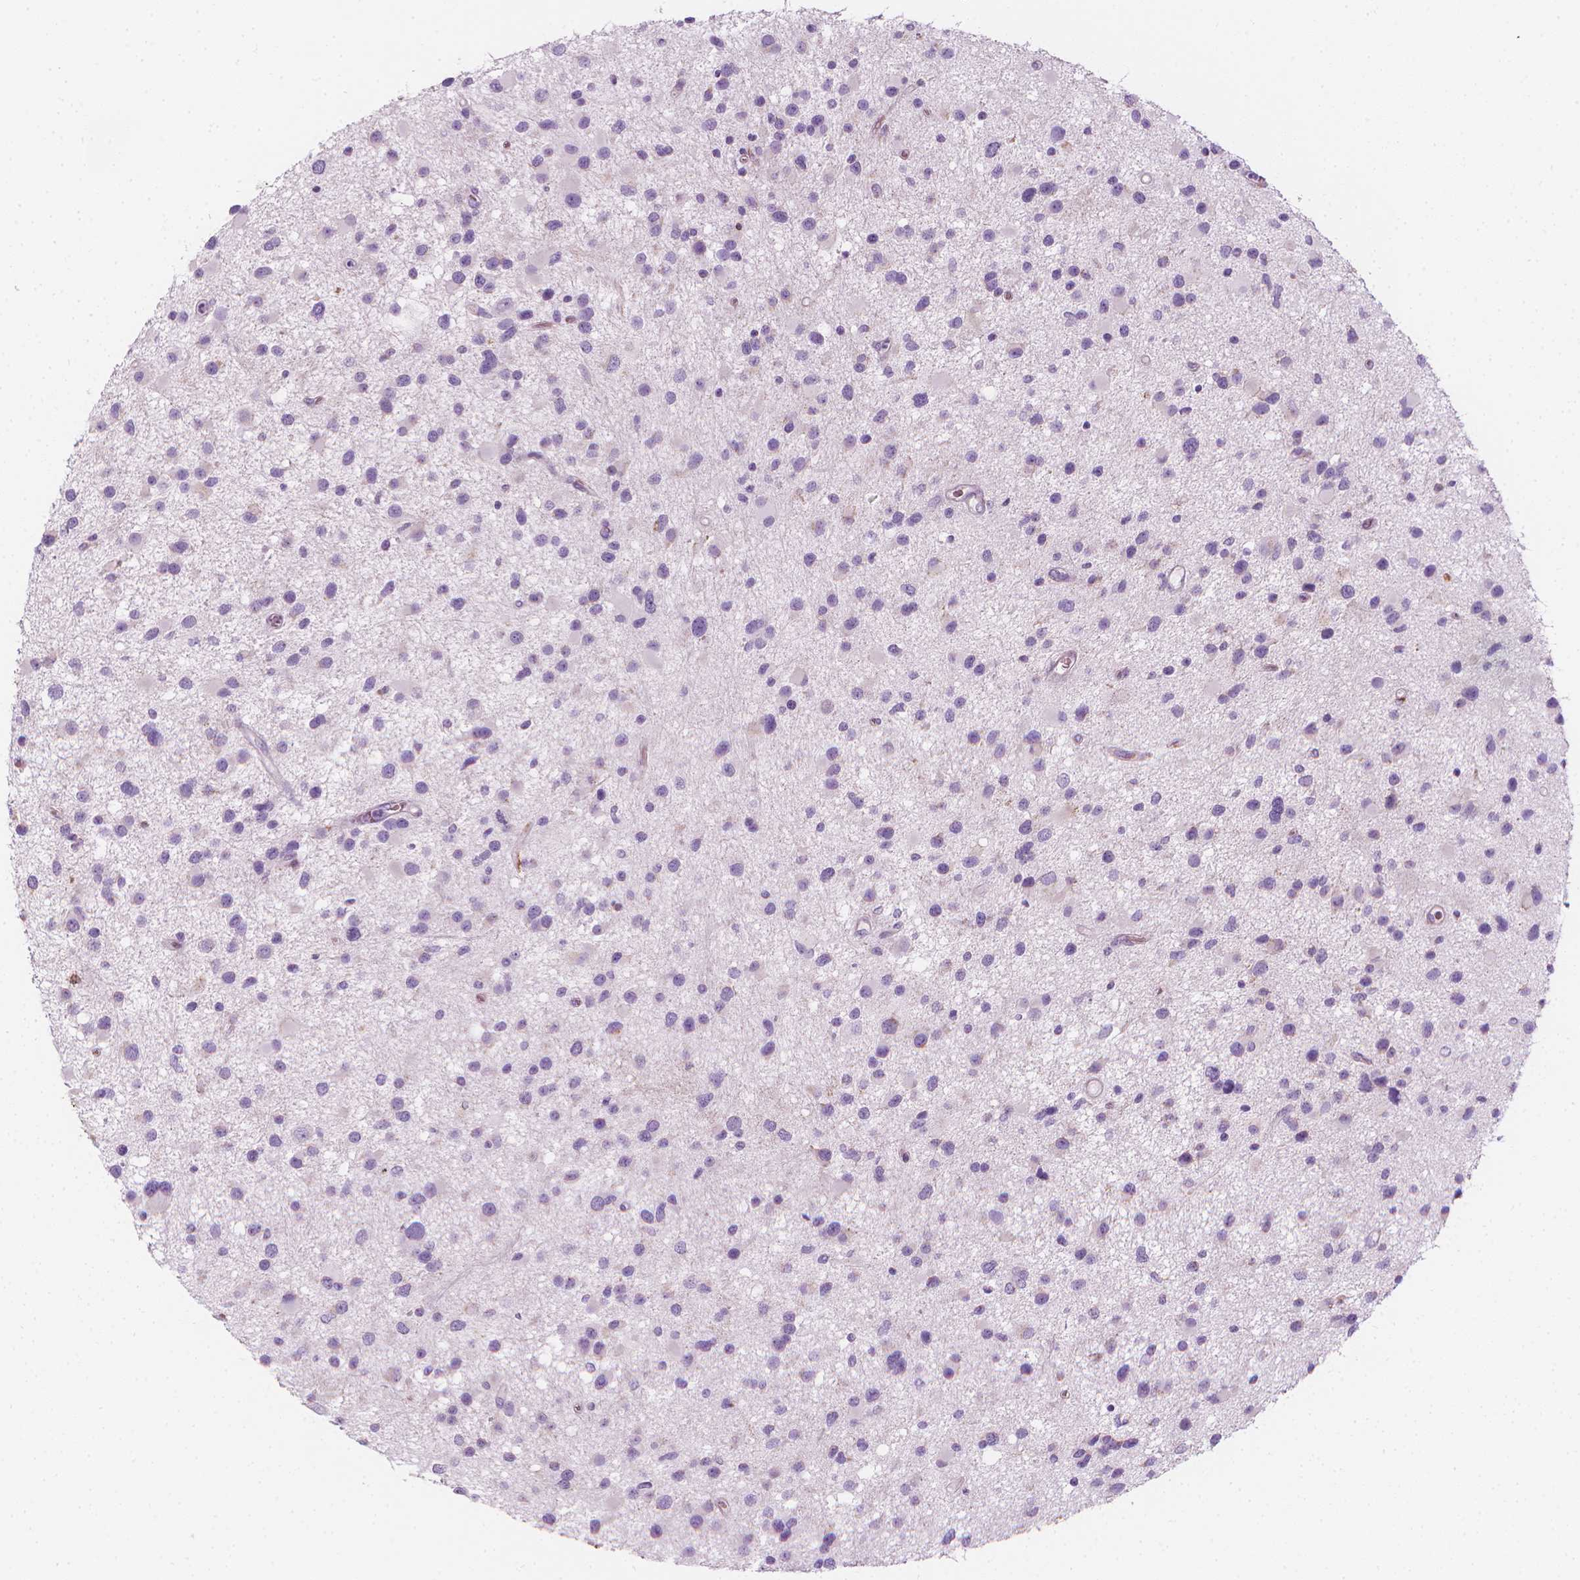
{"staining": {"intensity": "negative", "quantity": "none", "location": "none"}, "tissue": "glioma", "cell_type": "Tumor cells", "image_type": "cancer", "snomed": [{"axis": "morphology", "description": "Glioma, malignant, Low grade"}, {"axis": "topography", "description": "Brain"}], "caption": "Human glioma stained for a protein using IHC demonstrates no positivity in tumor cells.", "gene": "CES1", "patient": {"sex": "female", "age": 32}}